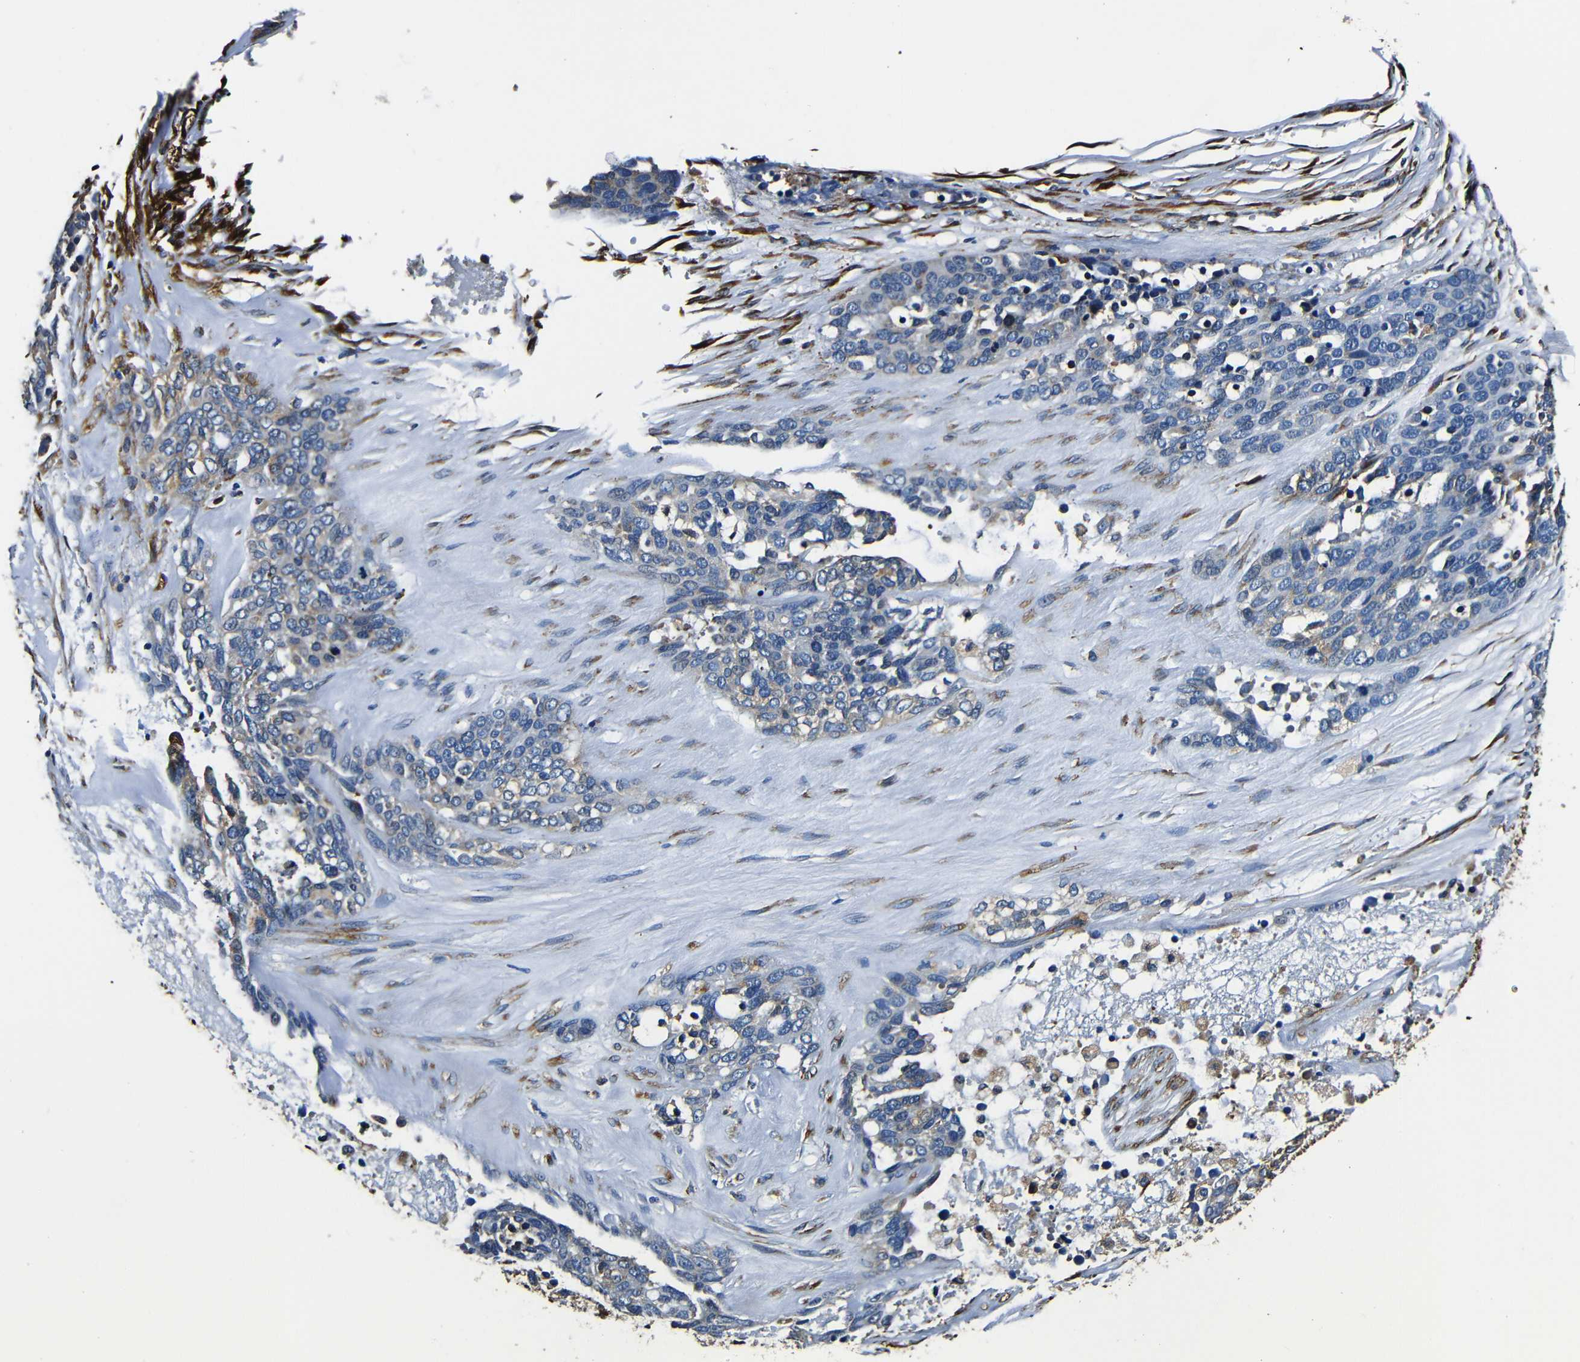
{"staining": {"intensity": "weak", "quantity": "<25%", "location": "cytoplasmic/membranous"}, "tissue": "ovarian cancer", "cell_type": "Tumor cells", "image_type": "cancer", "snomed": [{"axis": "morphology", "description": "Cystadenocarcinoma, serous, NOS"}, {"axis": "topography", "description": "Ovary"}], "caption": "A photomicrograph of human serous cystadenocarcinoma (ovarian) is negative for staining in tumor cells.", "gene": "RRBP1", "patient": {"sex": "female", "age": 44}}